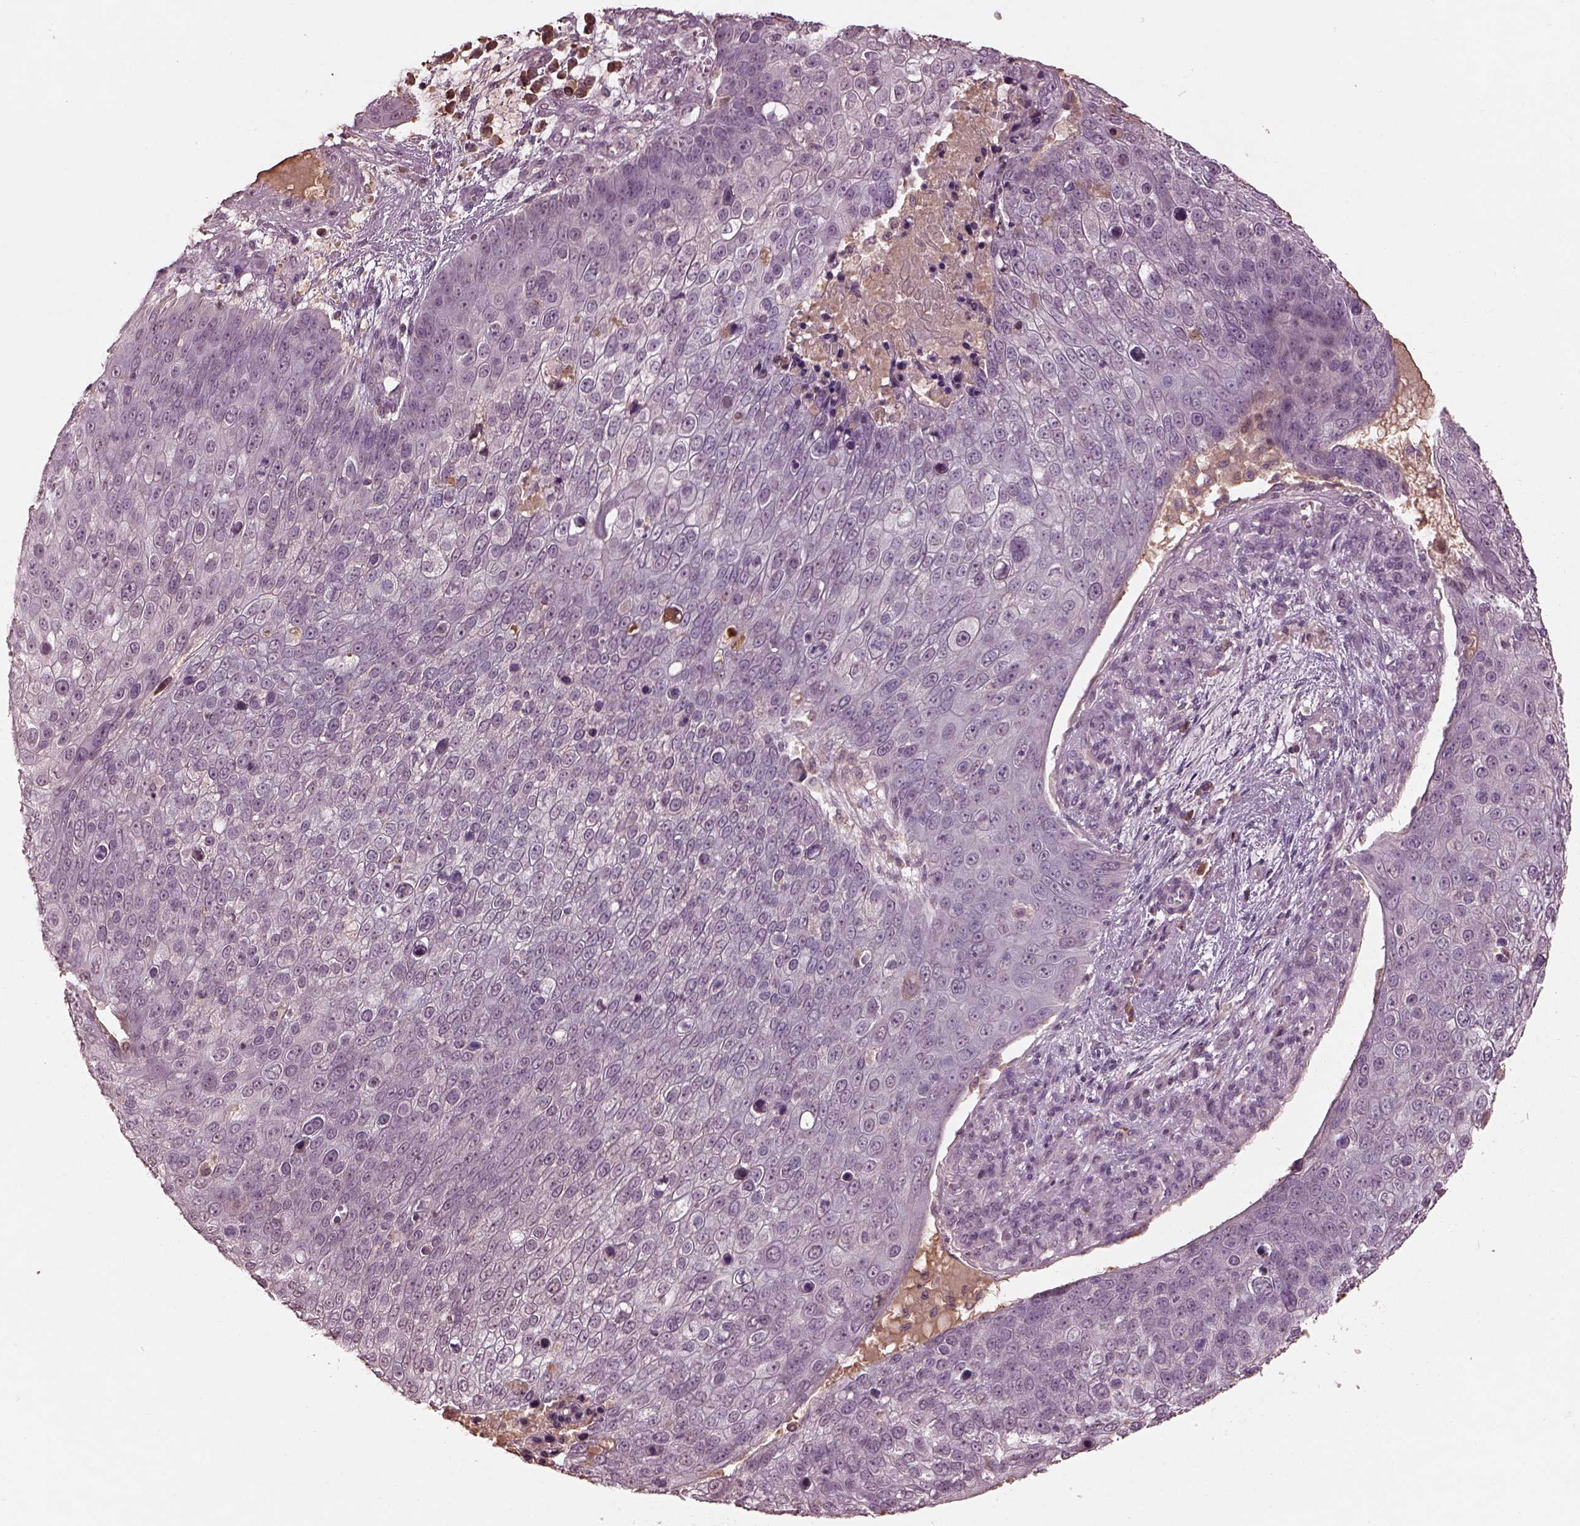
{"staining": {"intensity": "negative", "quantity": "none", "location": "none"}, "tissue": "skin cancer", "cell_type": "Tumor cells", "image_type": "cancer", "snomed": [{"axis": "morphology", "description": "Squamous cell carcinoma, NOS"}, {"axis": "topography", "description": "Skin"}], "caption": "High magnification brightfield microscopy of skin cancer stained with DAB (brown) and counterstained with hematoxylin (blue): tumor cells show no significant staining. The staining is performed using DAB brown chromogen with nuclei counter-stained in using hematoxylin.", "gene": "CALR3", "patient": {"sex": "male", "age": 71}}